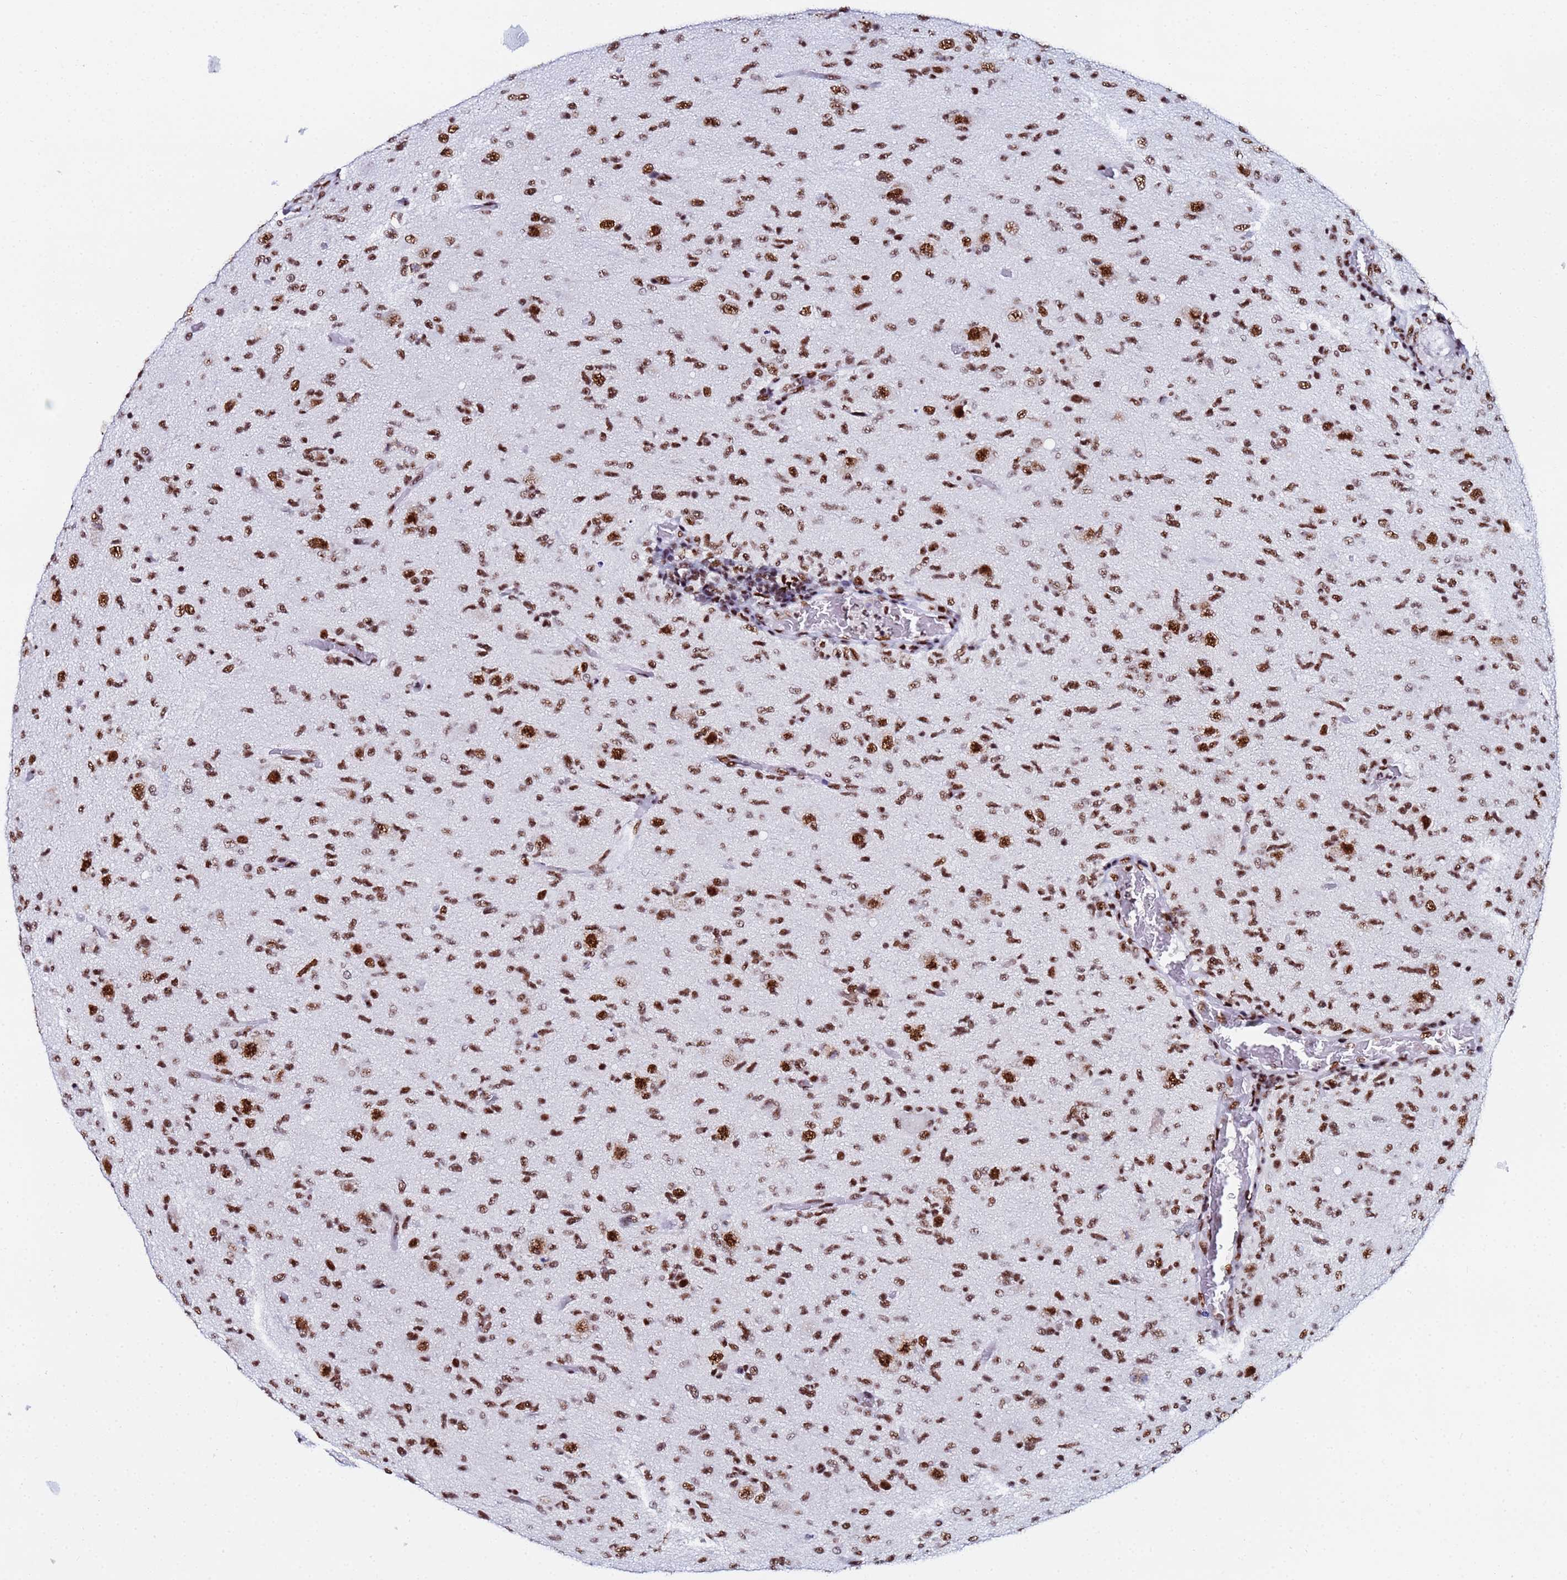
{"staining": {"intensity": "strong", "quantity": ">75%", "location": "nuclear"}, "tissue": "glioma", "cell_type": "Tumor cells", "image_type": "cancer", "snomed": [{"axis": "morphology", "description": "Glioma, malignant, High grade"}, {"axis": "topography", "description": "Brain"}], "caption": "A high-resolution histopathology image shows IHC staining of glioma, which displays strong nuclear expression in approximately >75% of tumor cells. Immunohistochemistry stains the protein of interest in brown and the nuclei are stained blue.", "gene": "SNRPA1", "patient": {"sex": "female", "age": 57}}